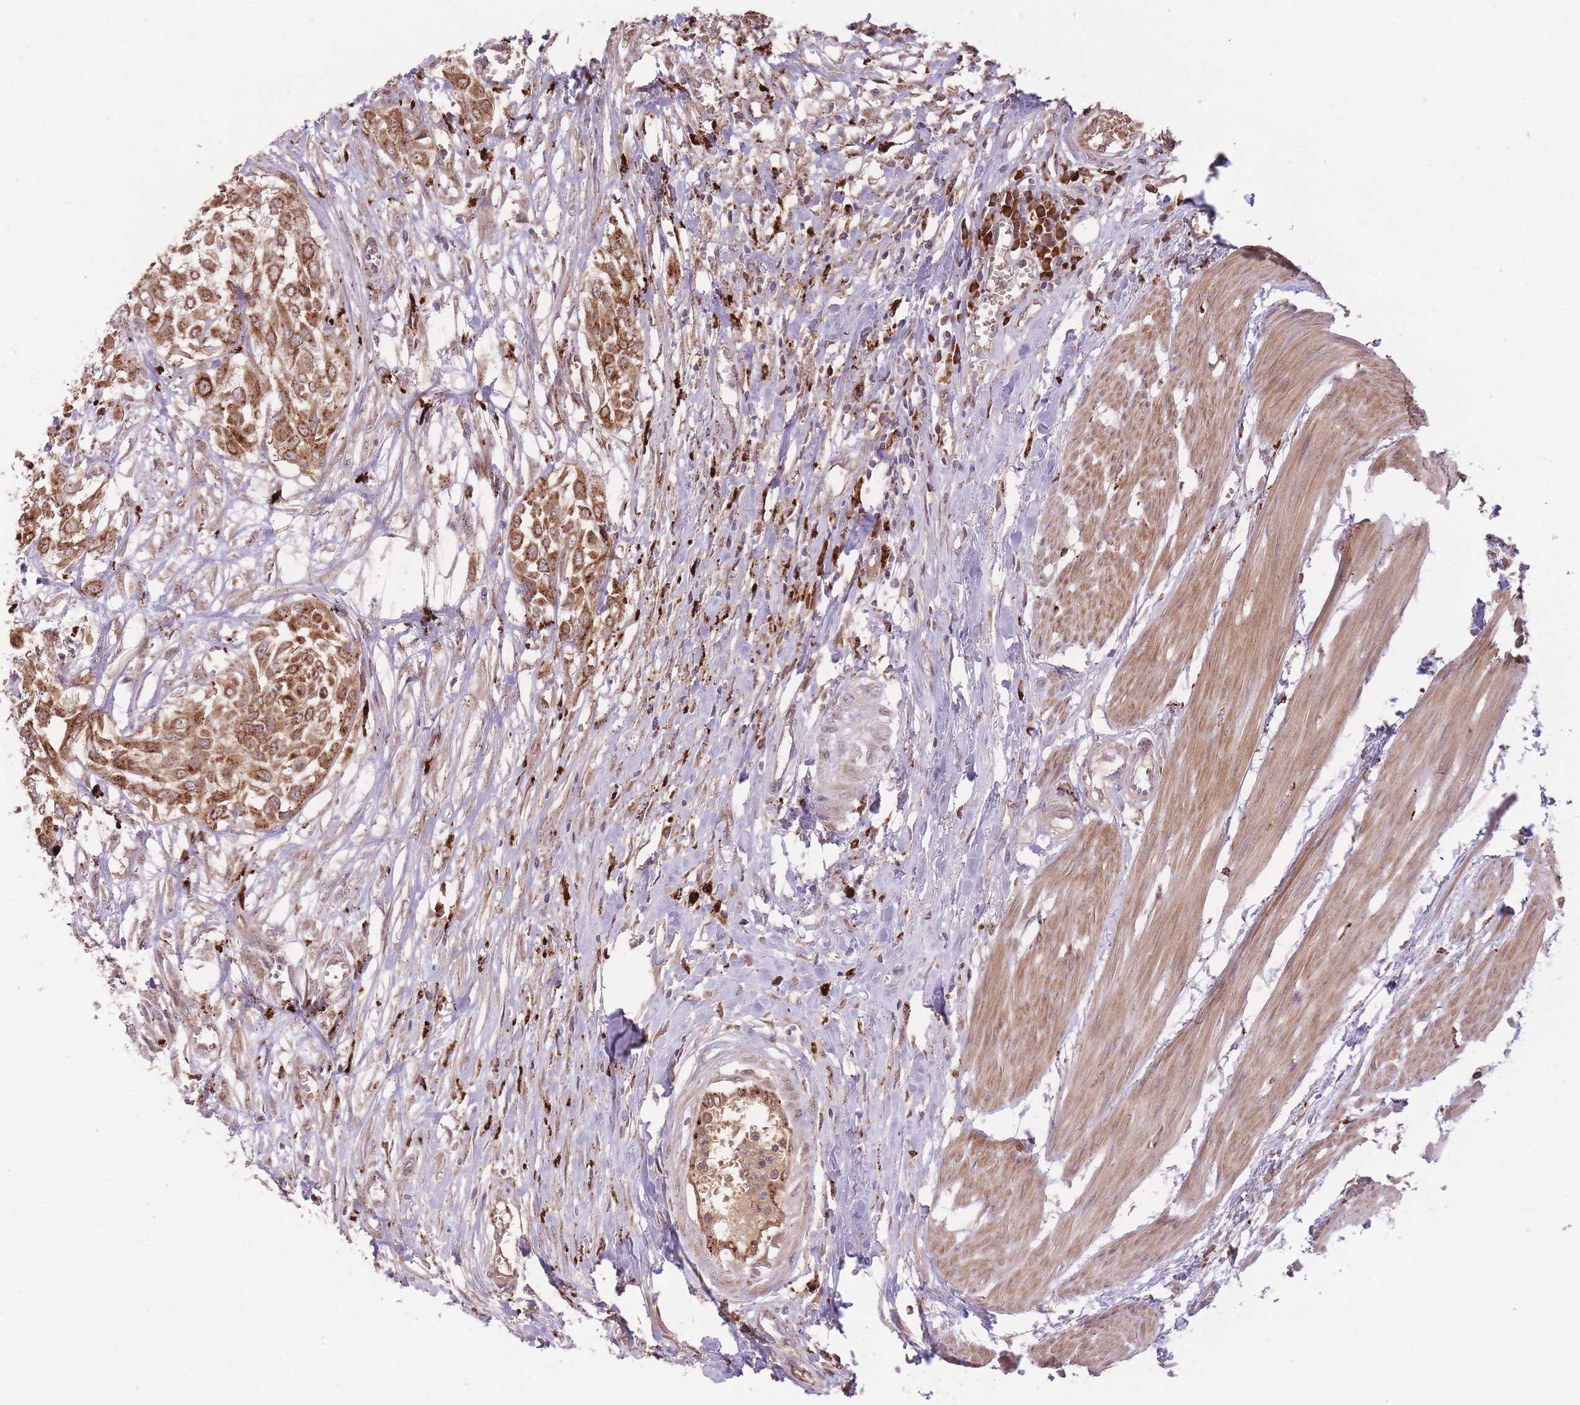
{"staining": {"intensity": "moderate", "quantity": ">75%", "location": "cytoplasmic/membranous"}, "tissue": "urothelial cancer", "cell_type": "Tumor cells", "image_type": "cancer", "snomed": [{"axis": "morphology", "description": "Urothelial carcinoma, High grade"}, {"axis": "topography", "description": "Urinary bladder"}], "caption": "IHC histopathology image of neoplastic tissue: urothelial carcinoma (high-grade) stained using immunohistochemistry displays medium levels of moderate protein expression localized specifically in the cytoplasmic/membranous of tumor cells, appearing as a cytoplasmic/membranous brown color.", "gene": "POLR3F", "patient": {"sex": "male", "age": 57}}